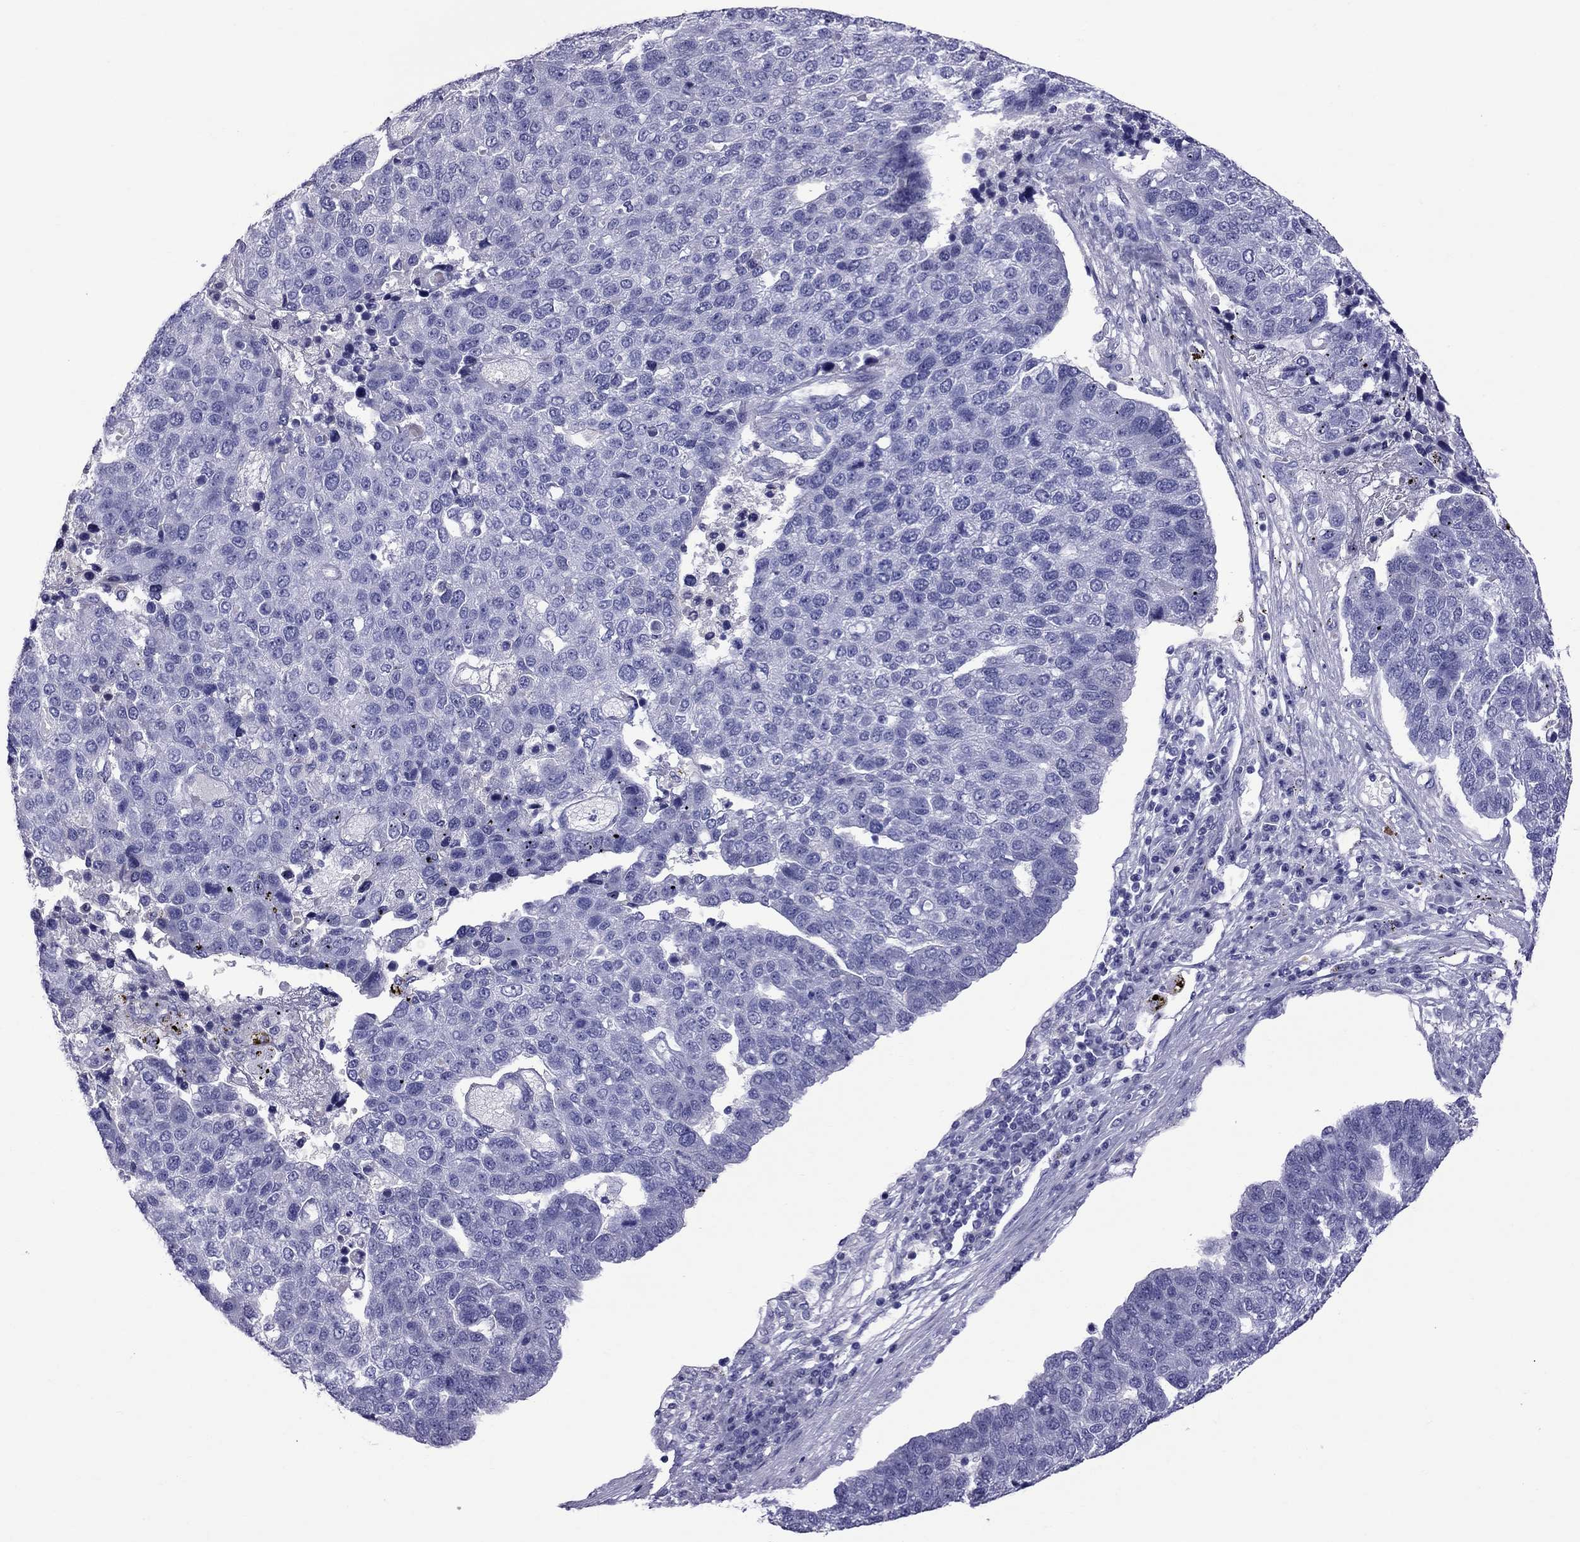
{"staining": {"intensity": "negative", "quantity": "none", "location": "none"}, "tissue": "pancreatic cancer", "cell_type": "Tumor cells", "image_type": "cancer", "snomed": [{"axis": "morphology", "description": "Adenocarcinoma, NOS"}, {"axis": "topography", "description": "Pancreas"}], "caption": "Pancreatic adenocarcinoma was stained to show a protein in brown. There is no significant expression in tumor cells.", "gene": "SCART1", "patient": {"sex": "female", "age": 61}}